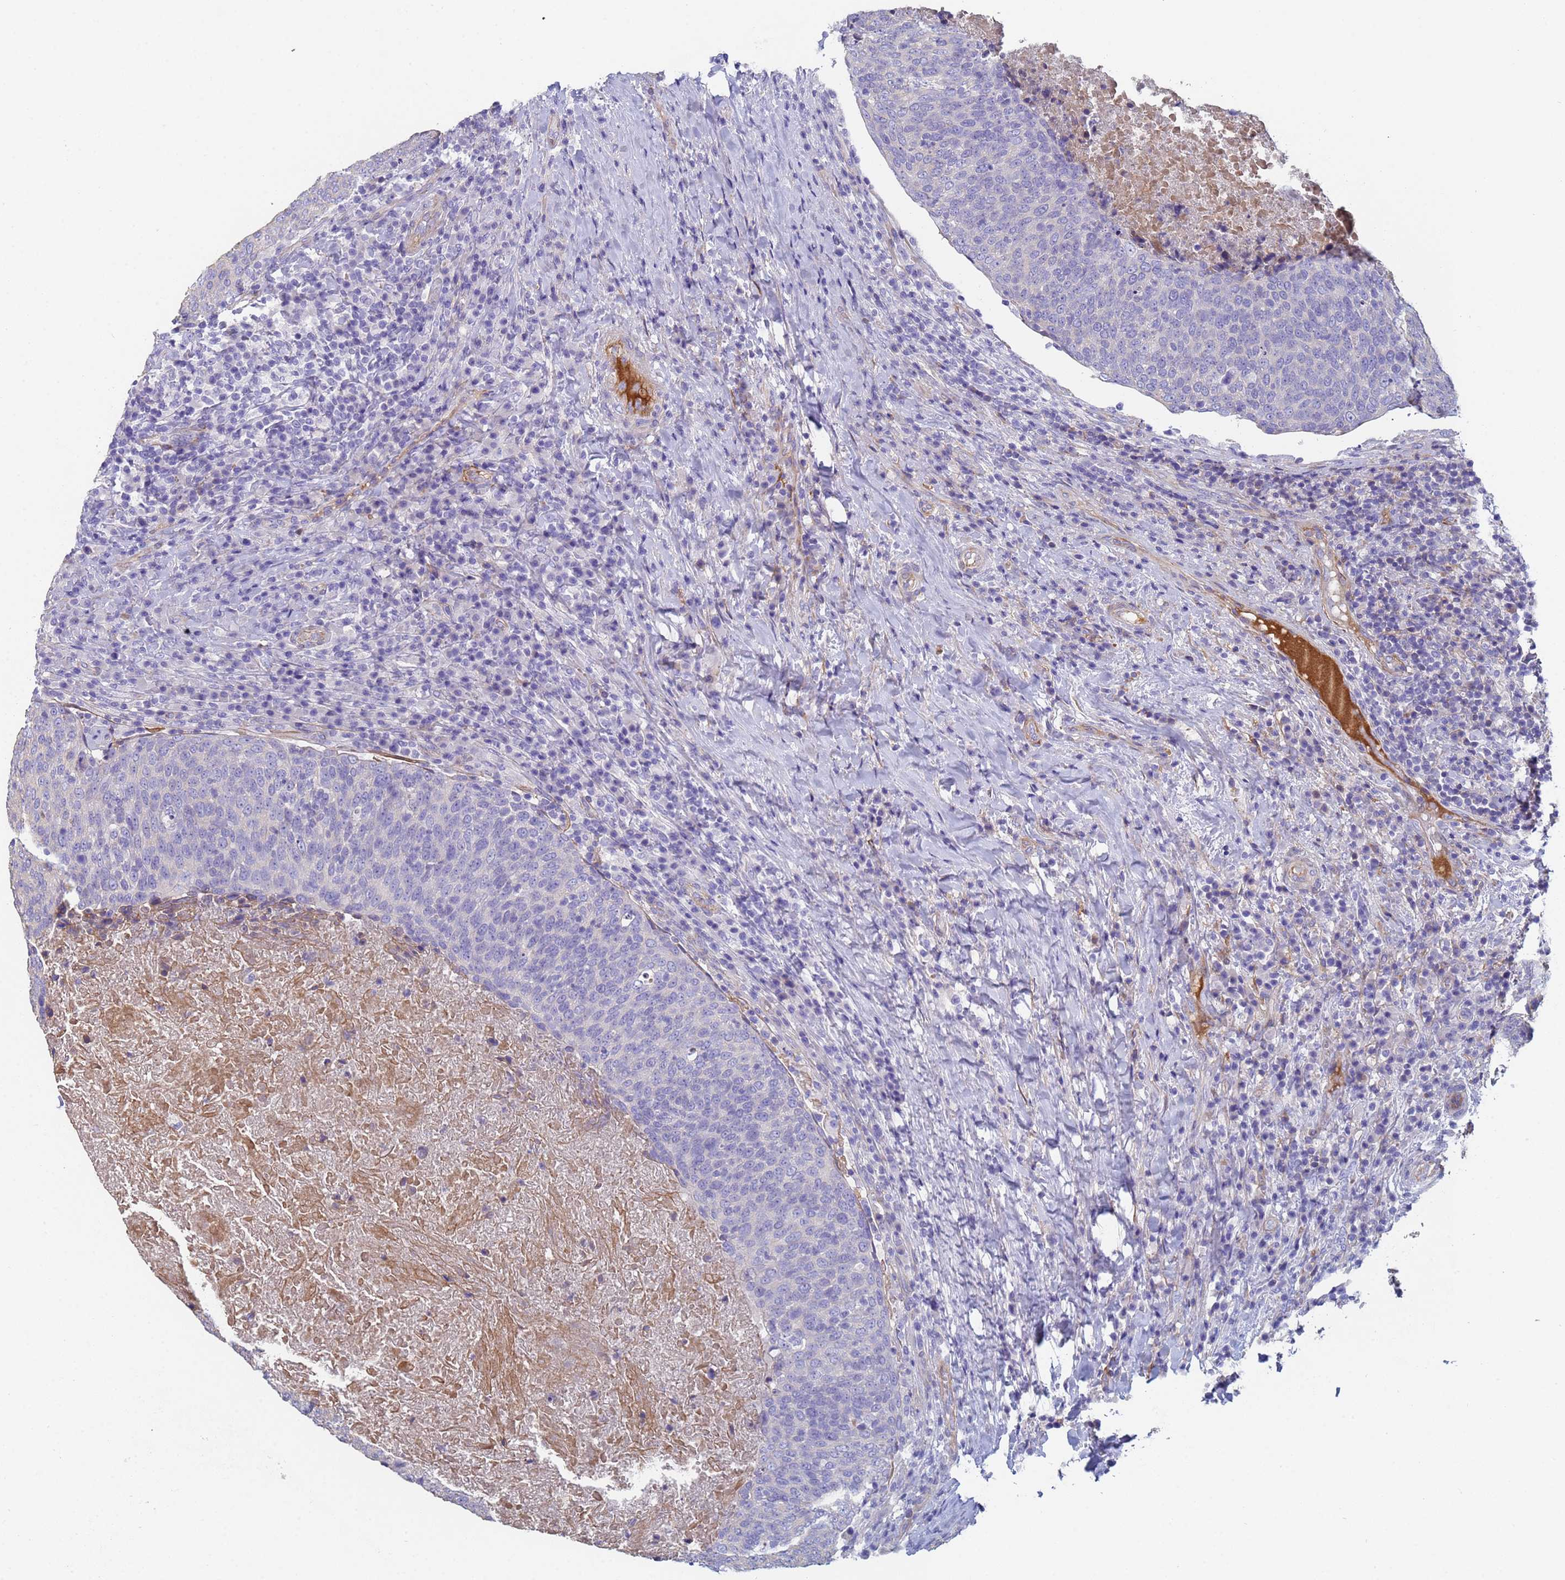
{"staining": {"intensity": "negative", "quantity": "none", "location": "none"}, "tissue": "head and neck cancer", "cell_type": "Tumor cells", "image_type": "cancer", "snomed": [{"axis": "morphology", "description": "Squamous cell carcinoma, NOS"}, {"axis": "morphology", "description": "Squamous cell carcinoma, metastatic, NOS"}, {"axis": "topography", "description": "Lymph node"}, {"axis": "topography", "description": "Head-Neck"}], "caption": "IHC image of neoplastic tissue: head and neck metastatic squamous cell carcinoma stained with DAB shows no significant protein staining in tumor cells.", "gene": "ABCA8", "patient": {"sex": "male", "age": 62}}